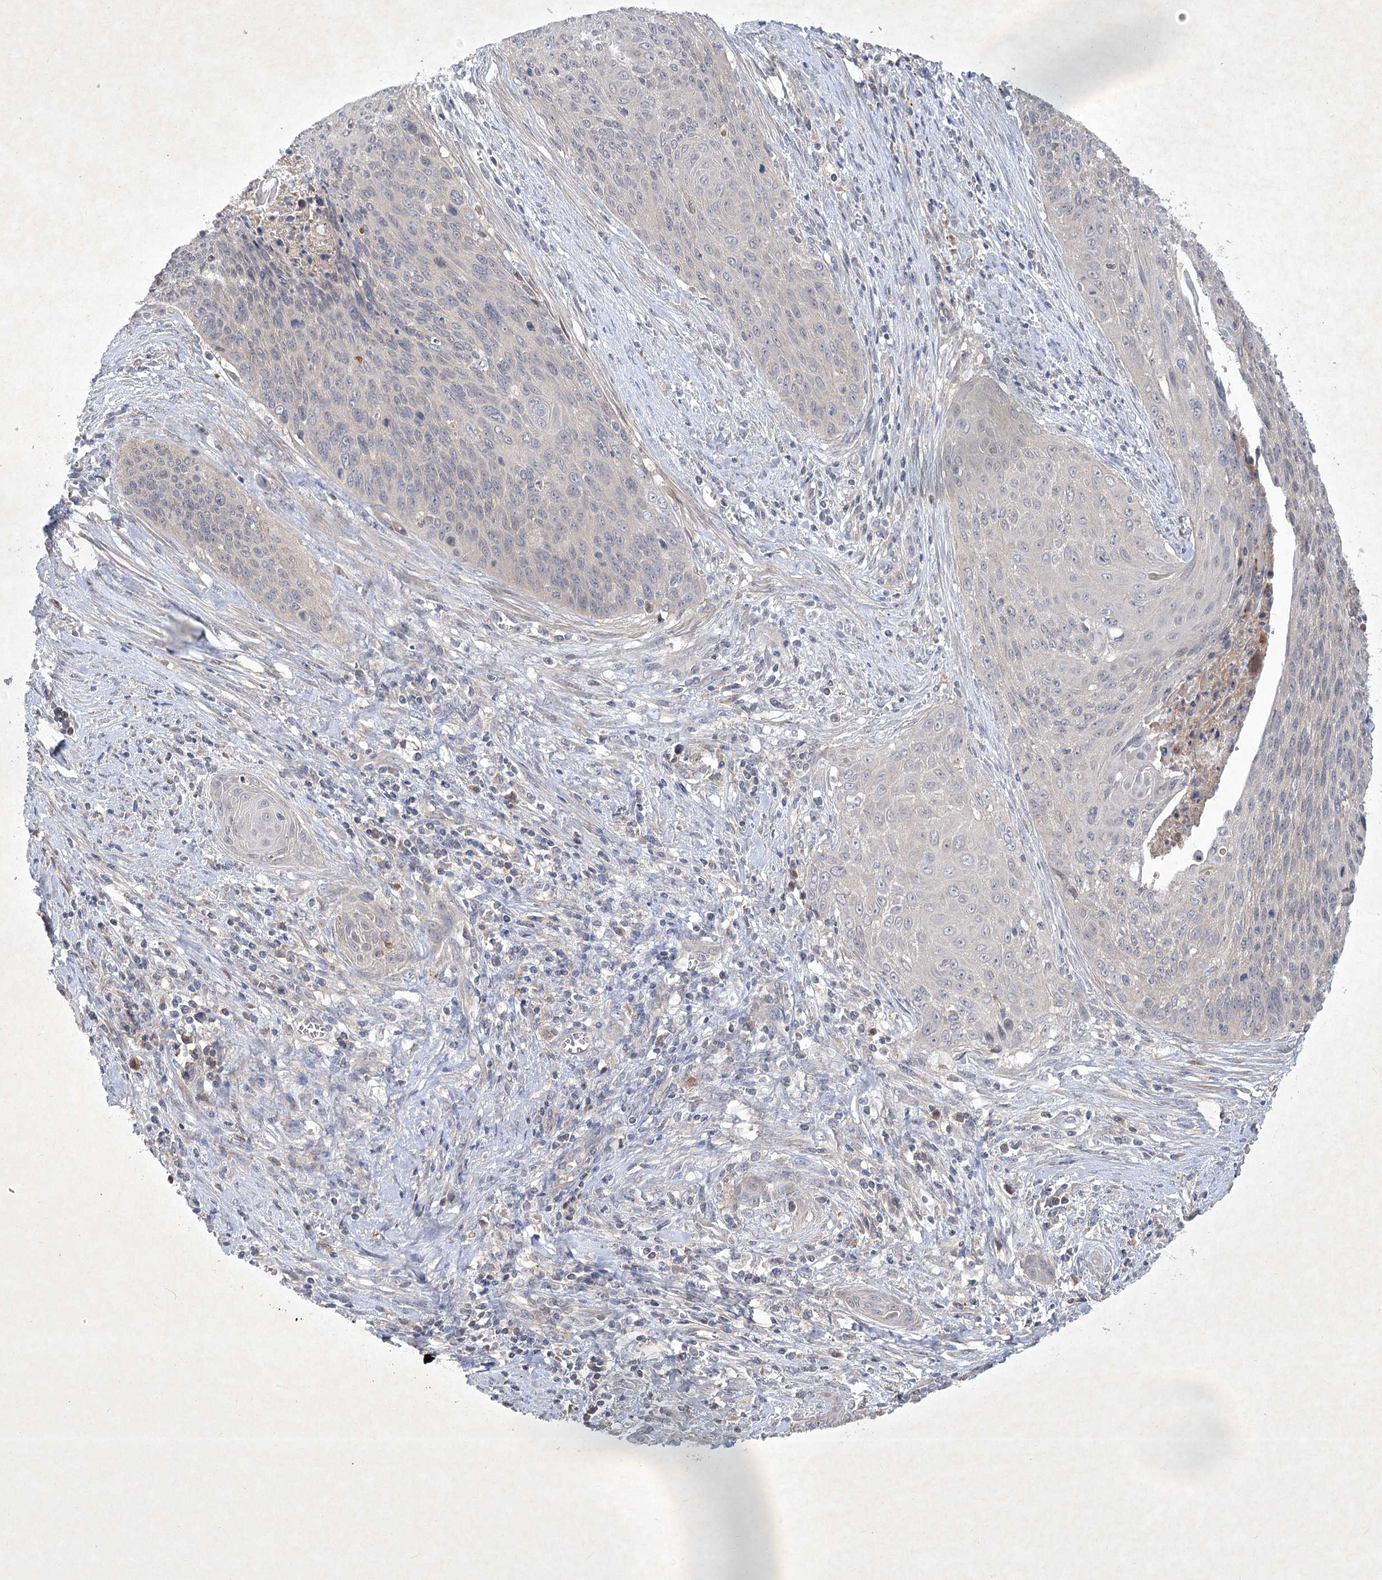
{"staining": {"intensity": "negative", "quantity": "none", "location": "none"}, "tissue": "cervical cancer", "cell_type": "Tumor cells", "image_type": "cancer", "snomed": [{"axis": "morphology", "description": "Squamous cell carcinoma, NOS"}, {"axis": "topography", "description": "Cervix"}], "caption": "Immunohistochemical staining of human cervical cancer shows no significant staining in tumor cells. (DAB immunohistochemistry with hematoxylin counter stain).", "gene": "PYROXD2", "patient": {"sex": "female", "age": 55}}